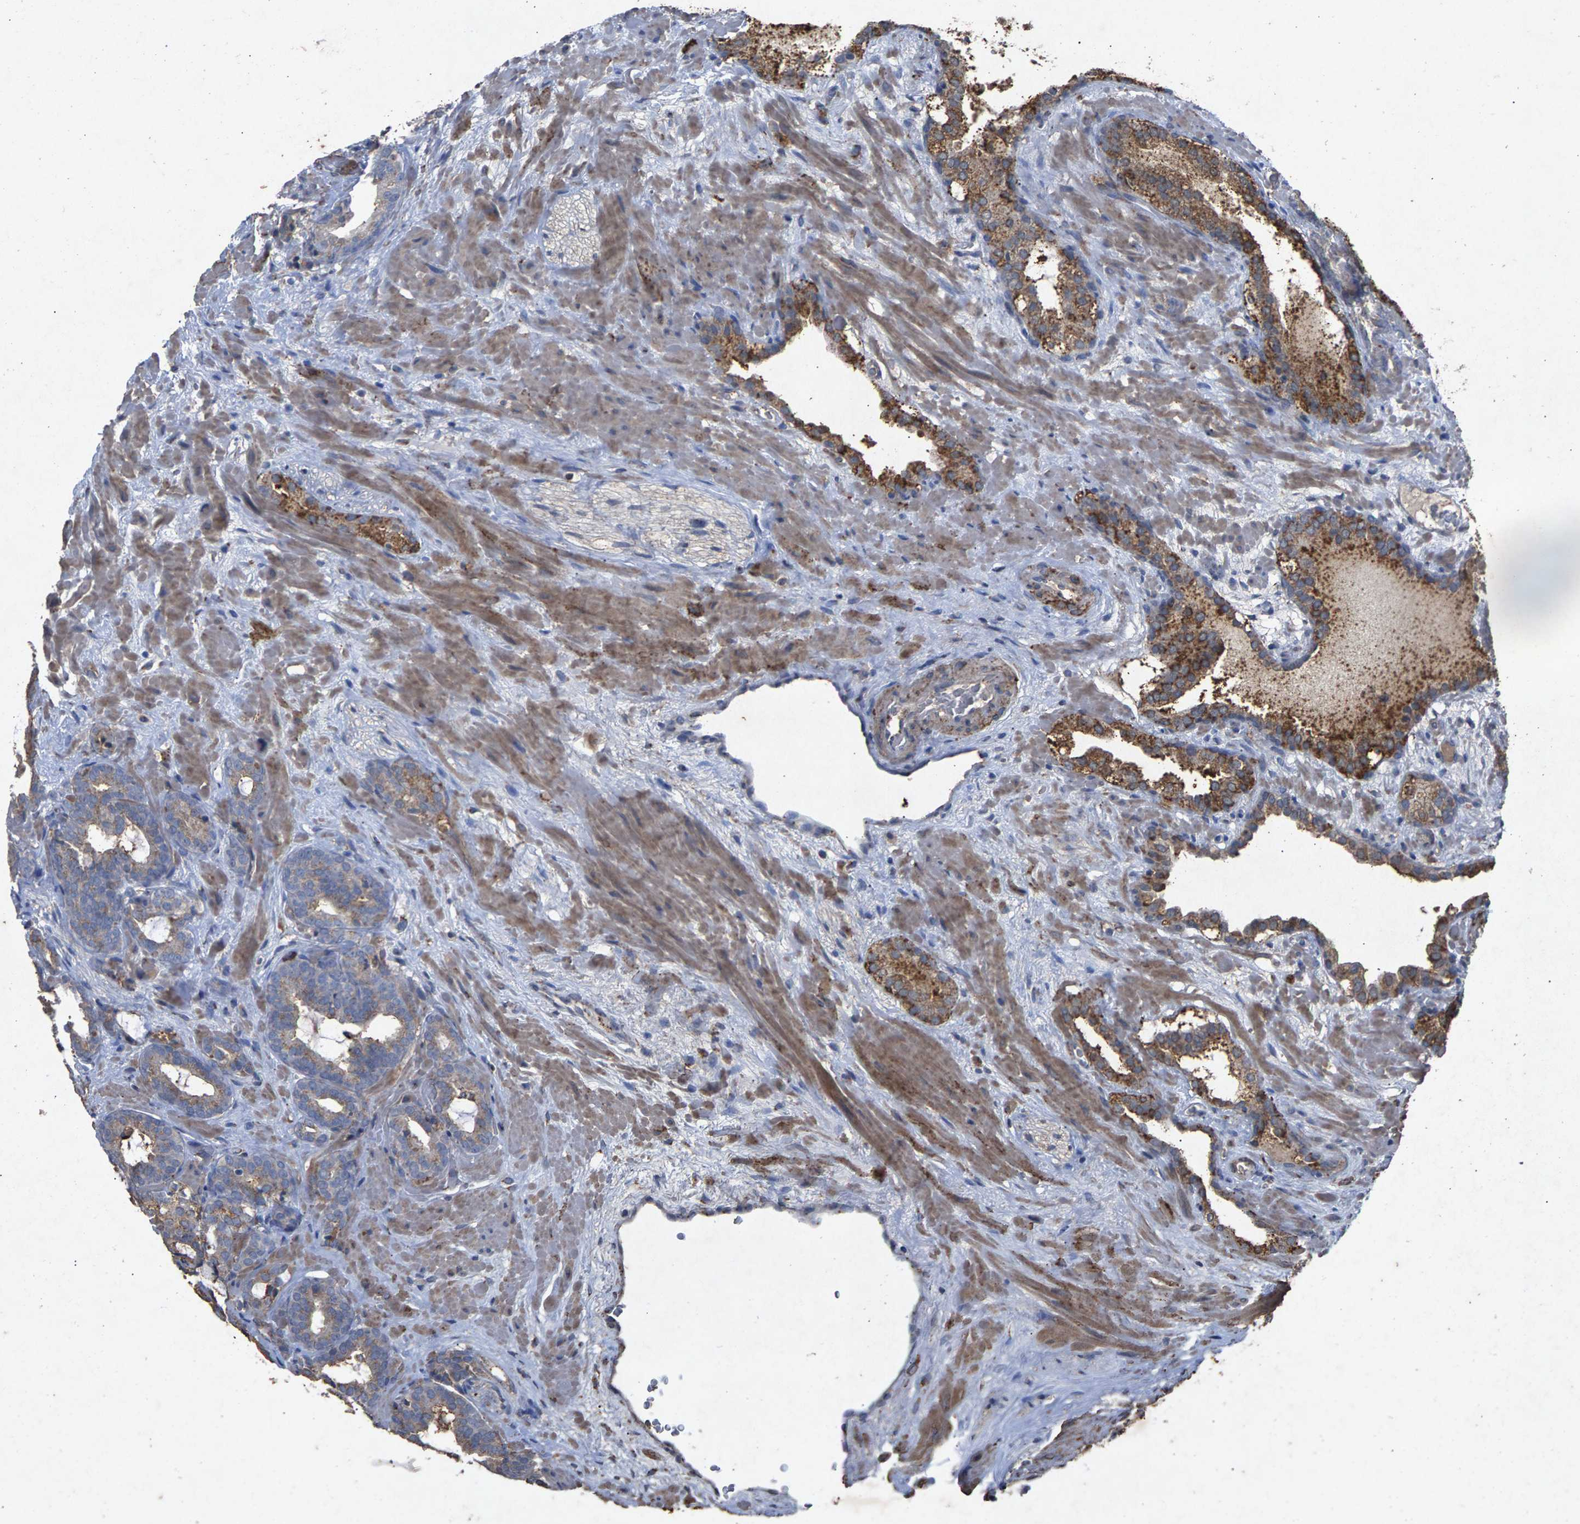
{"staining": {"intensity": "moderate", "quantity": "<25%", "location": "cytoplasmic/membranous"}, "tissue": "prostate cancer", "cell_type": "Tumor cells", "image_type": "cancer", "snomed": [{"axis": "morphology", "description": "Adenocarcinoma, Low grade"}, {"axis": "topography", "description": "Prostate"}], "caption": "Brown immunohistochemical staining in human prostate low-grade adenocarcinoma demonstrates moderate cytoplasmic/membranous staining in about <25% of tumor cells.", "gene": "MAN2A1", "patient": {"sex": "male", "age": 63}}